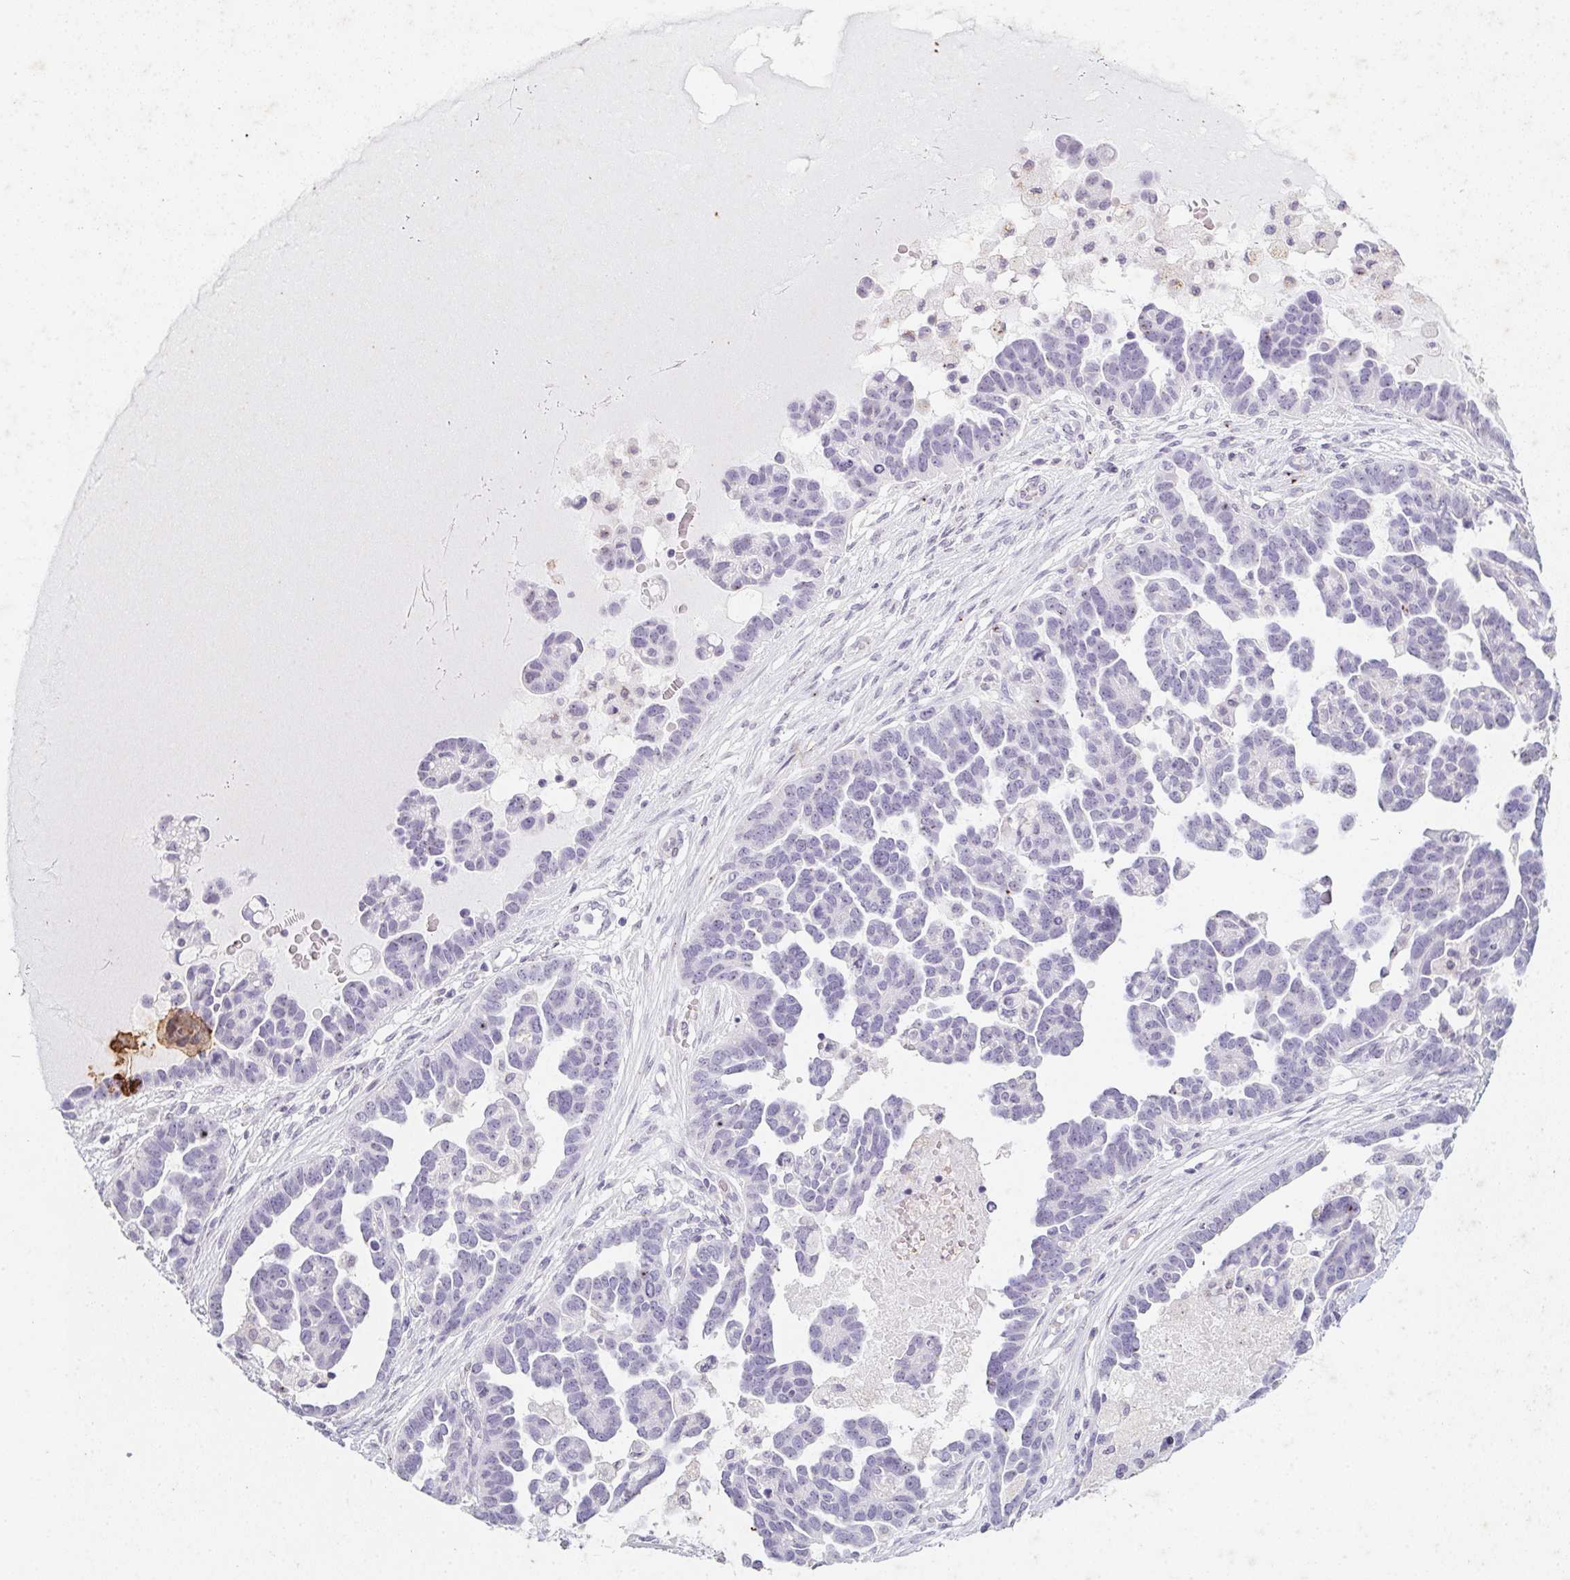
{"staining": {"intensity": "negative", "quantity": "none", "location": "none"}, "tissue": "ovarian cancer", "cell_type": "Tumor cells", "image_type": "cancer", "snomed": [{"axis": "morphology", "description": "Cystadenocarcinoma, serous, NOS"}, {"axis": "topography", "description": "Ovary"}], "caption": "A histopathology image of serous cystadenocarcinoma (ovarian) stained for a protein exhibits no brown staining in tumor cells.", "gene": "DCD", "patient": {"sex": "female", "age": 54}}